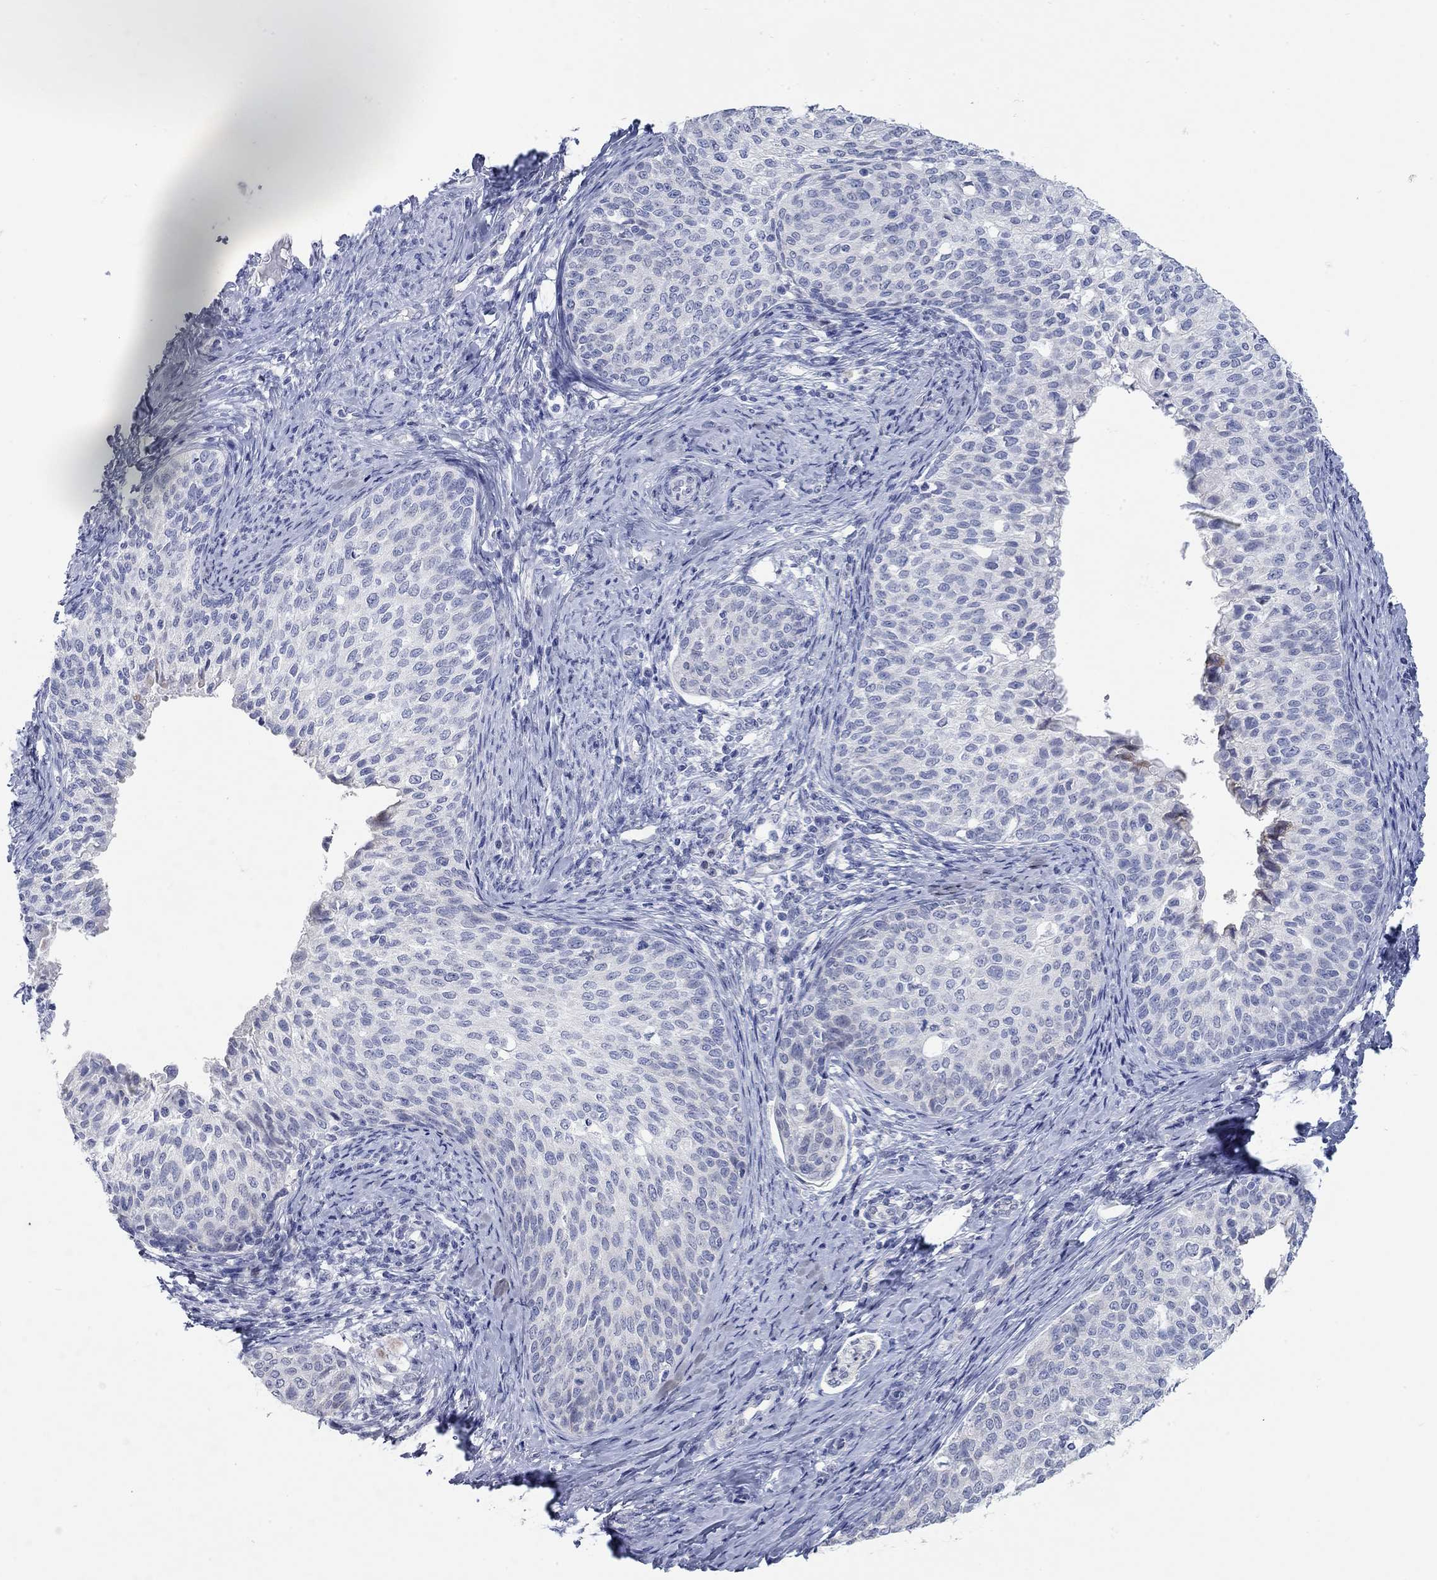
{"staining": {"intensity": "negative", "quantity": "none", "location": "none"}, "tissue": "cervical cancer", "cell_type": "Tumor cells", "image_type": "cancer", "snomed": [{"axis": "morphology", "description": "Squamous cell carcinoma, NOS"}, {"axis": "topography", "description": "Cervix"}], "caption": "Immunohistochemistry image of neoplastic tissue: human cervical squamous cell carcinoma stained with DAB demonstrates no significant protein staining in tumor cells.", "gene": "WASF3", "patient": {"sex": "female", "age": 51}}